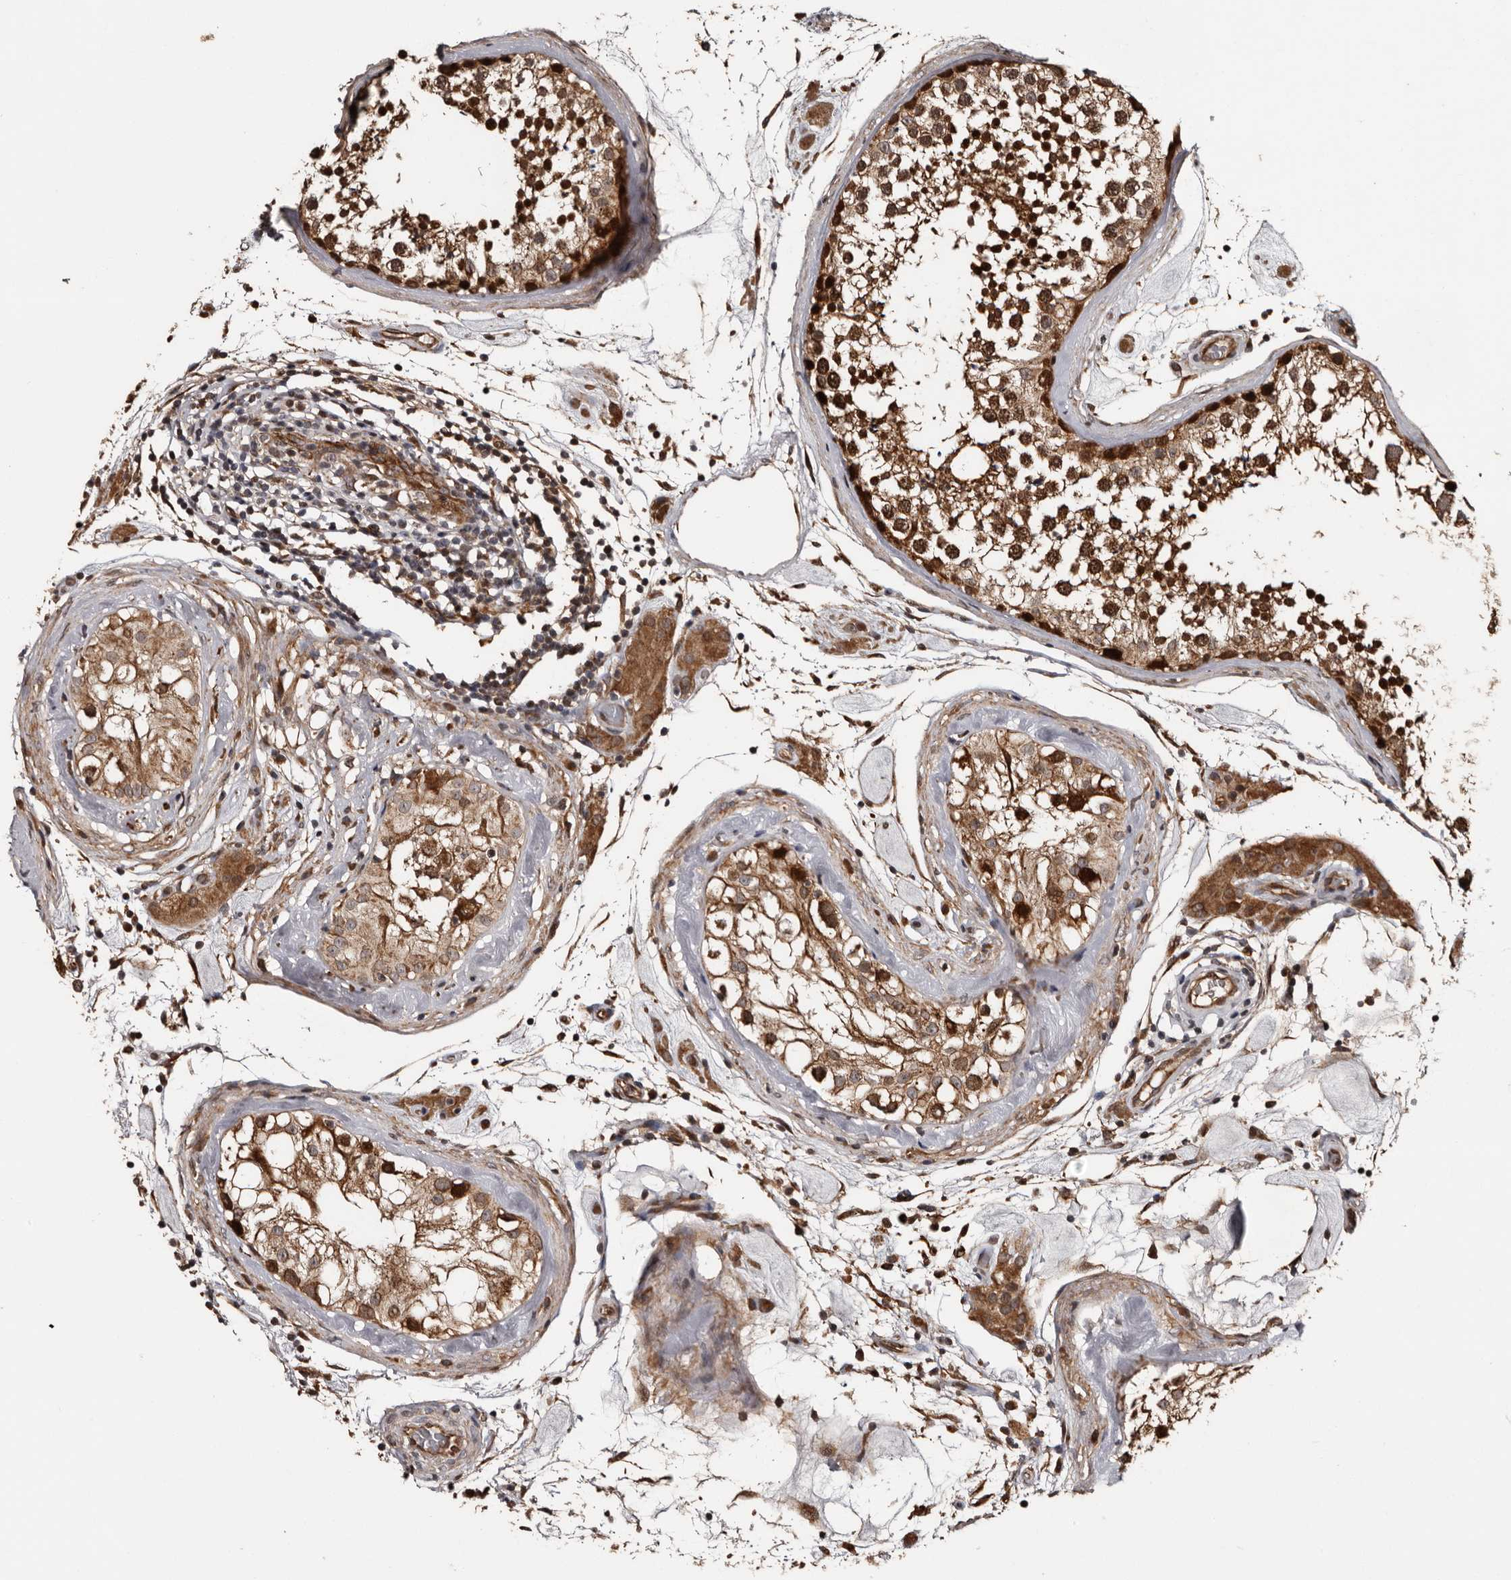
{"staining": {"intensity": "strong", "quantity": ">75%", "location": "cytoplasmic/membranous,nuclear"}, "tissue": "testis", "cell_type": "Cells in seminiferous ducts", "image_type": "normal", "snomed": [{"axis": "morphology", "description": "Normal tissue, NOS"}, {"axis": "topography", "description": "Testis"}], "caption": "This histopathology image shows benign testis stained with IHC to label a protein in brown. The cytoplasmic/membranous,nuclear of cells in seminiferous ducts show strong positivity for the protein. Nuclei are counter-stained blue.", "gene": "SERTAD4", "patient": {"sex": "male", "age": 46}}